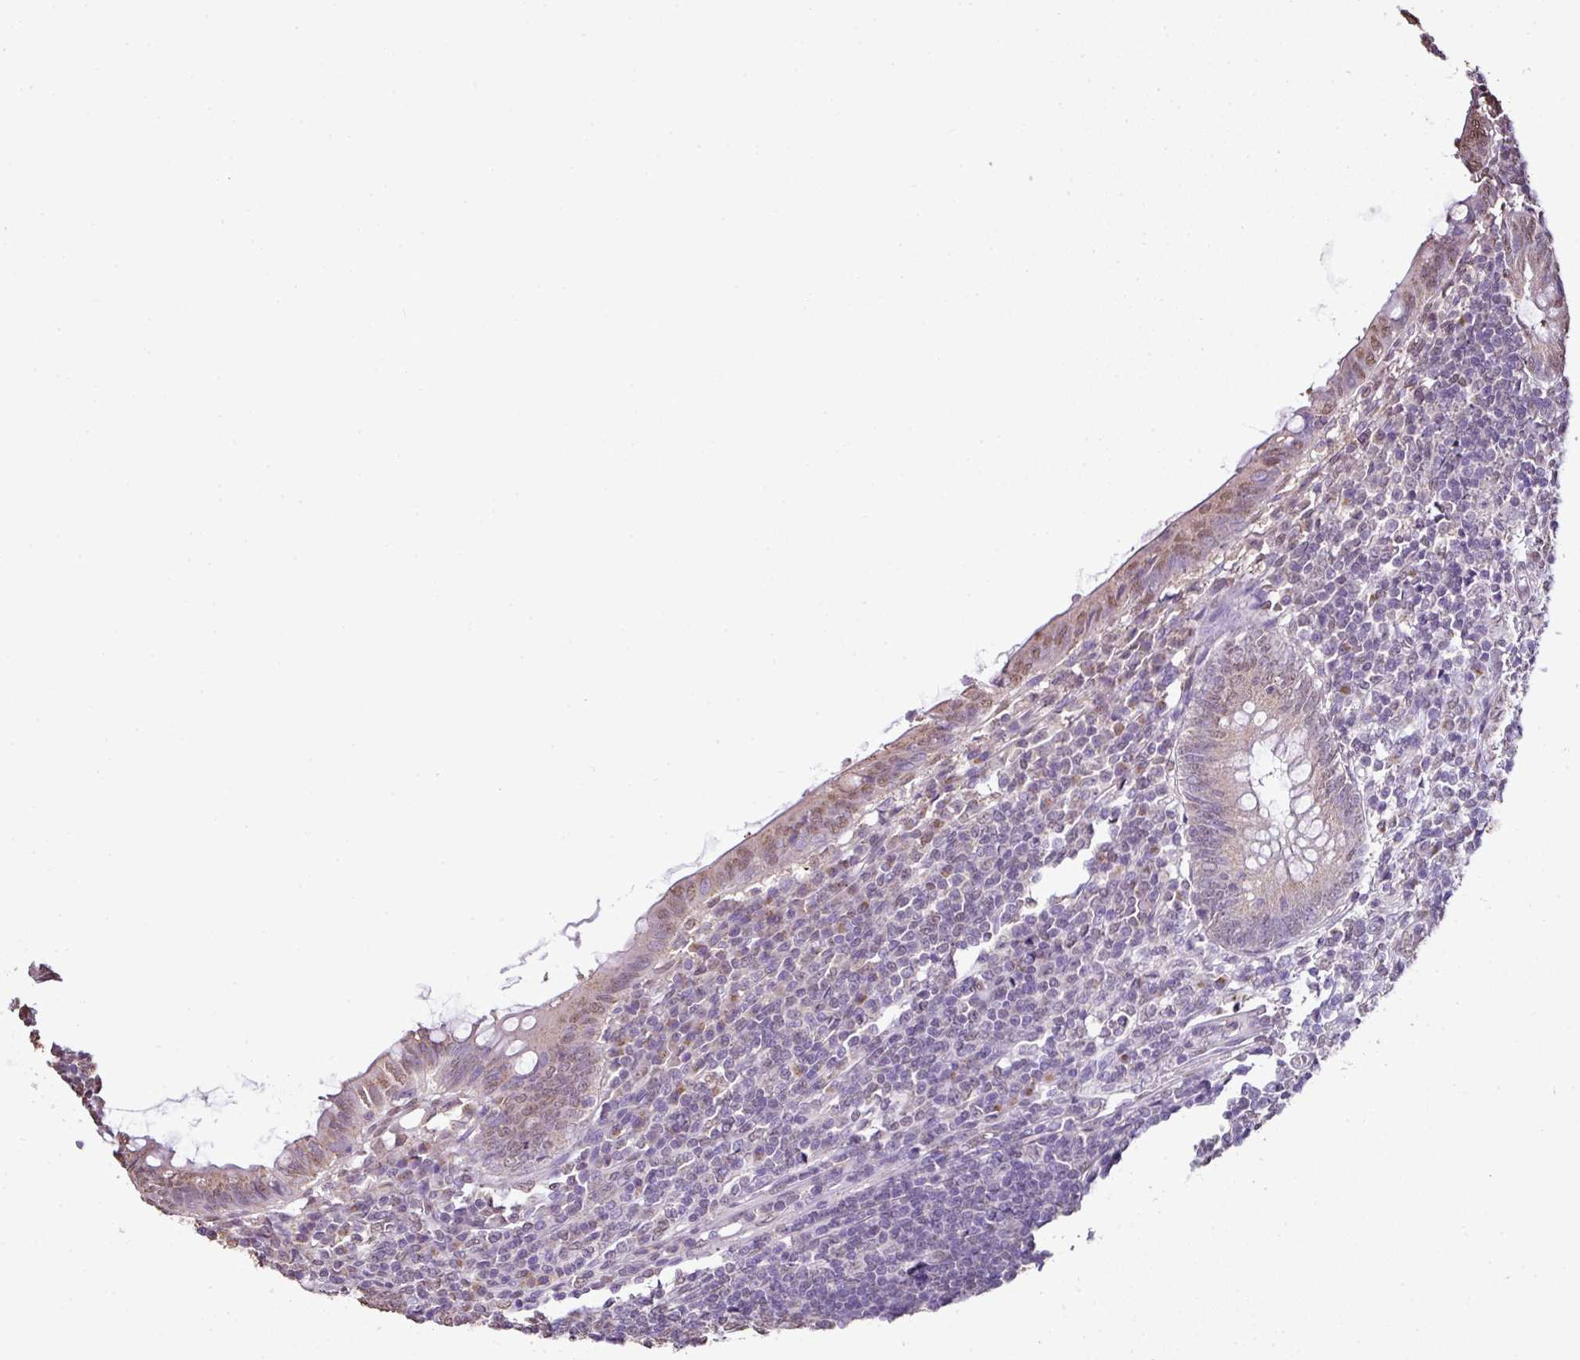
{"staining": {"intensity": "weak", "quantity": "<25%", "location": "cytoplasmic/membranous,nuclear"}, "tissue": "appendix", "cell_type": "Glandular cells", "image_type": "normal", "snomed": [{"axis": "morphology", "description": "Normal tissue, NOS"}, {"axis": "topography", "description": "Appendix"}], "caption": "DAB (3,3'-diaminobenzidine) immunohistochemical staining of unremarkable appendix displays no significant staining in glandular cells.", "gene": "JPH2", "patient": {"sex": "male", "age": 83}}